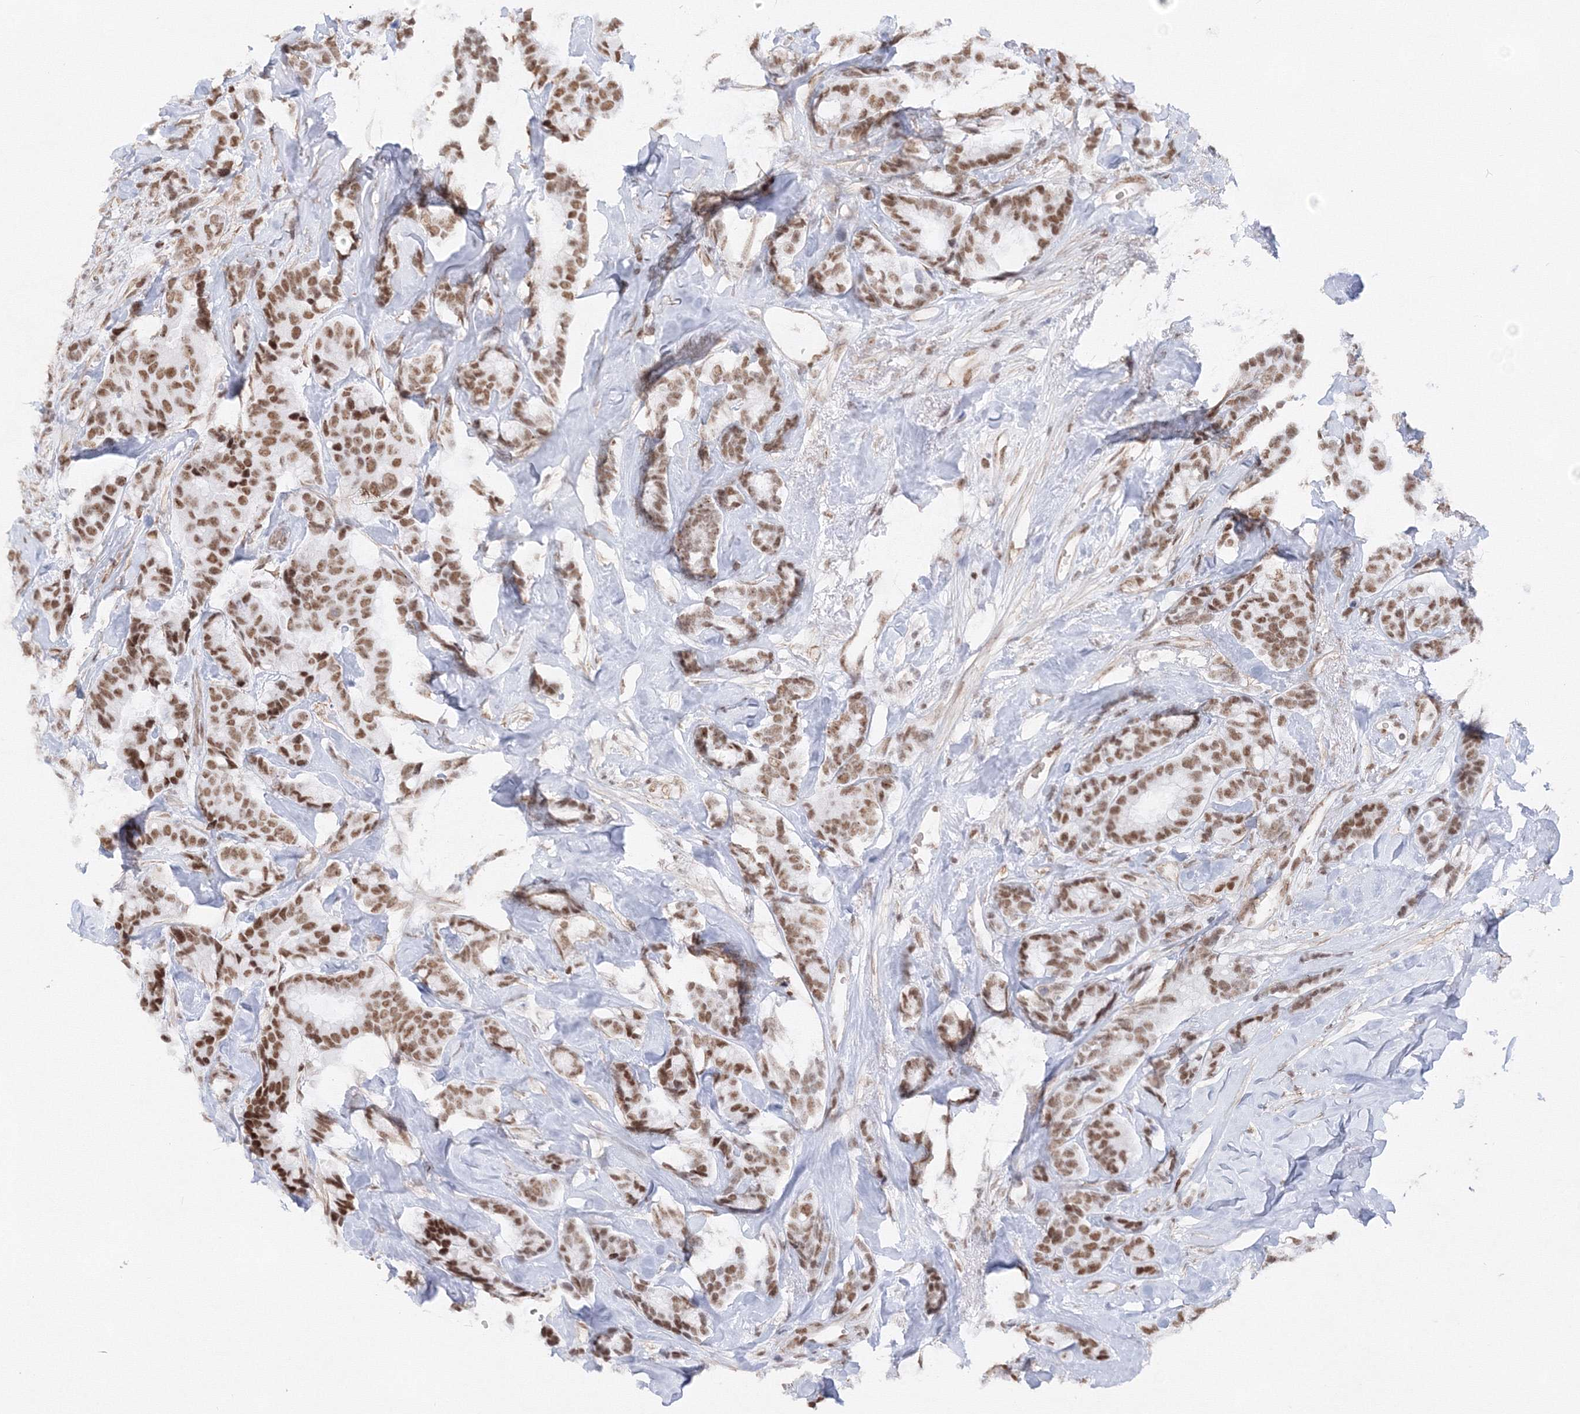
{"staining": {"intensity": "moderate", "quantity": ">75%", "location": "nuclear"}, "tissue": "breast cancer", "cell_type": "Tumor cells", "image_type": "cancer", "snomed": [{"axis": "morphology", "description": "Duct carcinoma"}, {"axis": "topography", "description": "Breast"}], "caption": "Immunohistochemical staining of human breast cancer (intraductal carcinoma) reveals medium levels of moderate nuclear expression in approximately >75% of tumor cells.", "gene": "ZNF638", "patient": {"sex": "female", "age": 40}}